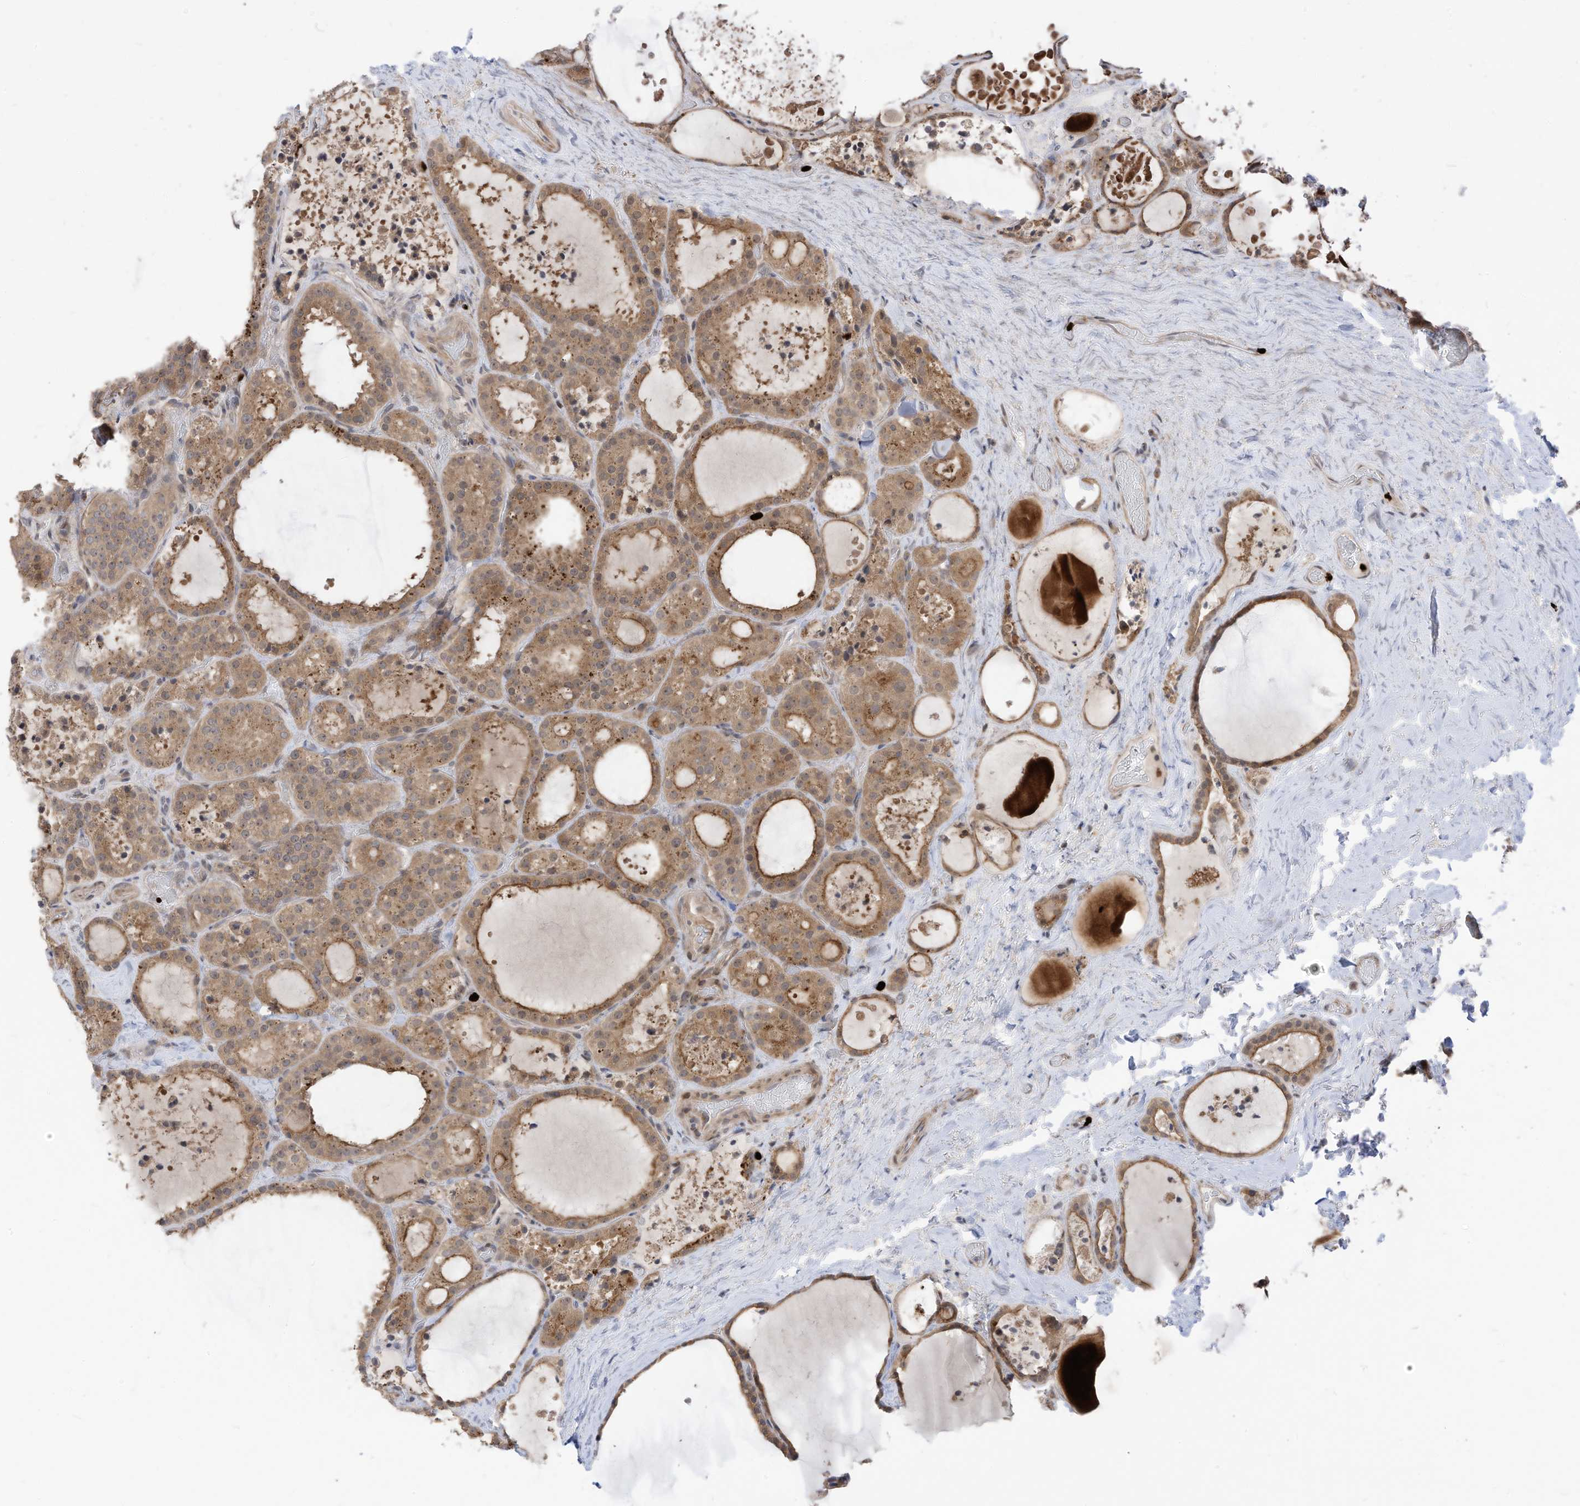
{"staining": {"intensity": "moderate", "quantity": ">75%", "location": "cytoplasmic/membranous"}, "tissue": "thyroid cancer", "cell_type": "Tumor cells", "image_type": "cancer", "snomed": [{"axis": "morphology", "description": "Papillary adenocarcinoma, NOS"}, {"axis": "topography", "description": "Thyroid gland"}], "caption": "Brown immunohistochemical staining in thyroid cancer reveals moderate cytoplasmic/membranous expression in approximately >75% of tumor cells. Using DAB (brown) and hematoxylin (blue) stains, captured at high magnification using brightfield microscopy.", "gene": "CNKSR1", "patient": {"sex": "male", "age": 77}}